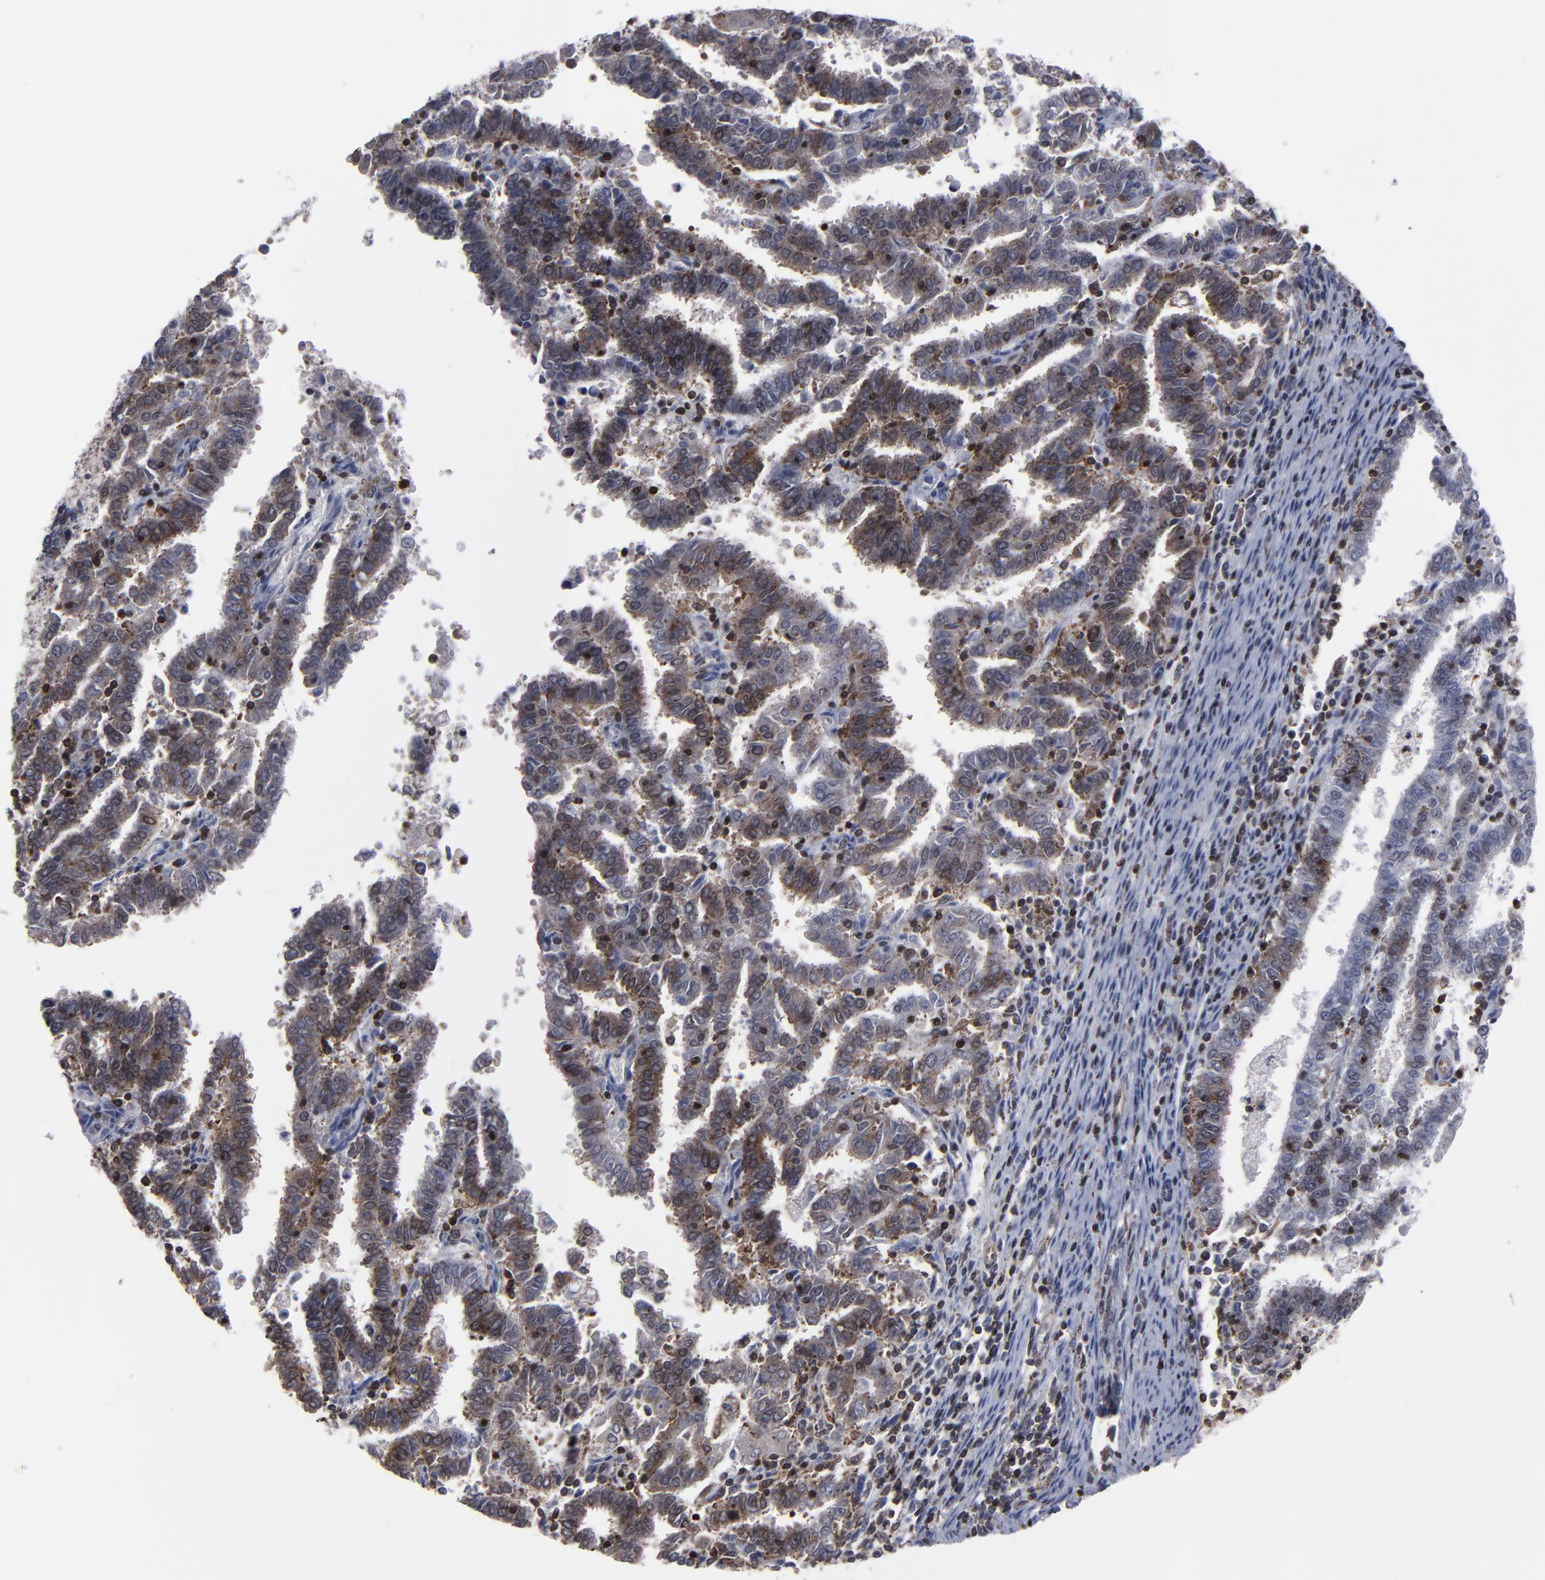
{"staining": {"intensity": "moderate", "quantity": "25%-75%", "location": "cytoplasmic/membranous,nuclear"}, "tissue": "endometrial cancer", "cell_type": "Tumor cells", "image_type": "cancer", "snomed": [{"axis": "morphology", "description": "Adenocarcinoma, NOS"}, {"axis": "topography", "description": "Uterus"}], "caption": "Endometrial cancer stained with a brown dye reveals moderate cytoplasmic/membranous and nuclear positive expression in about 25%-75% of tumor cells.", "gene": "KIAA2026", "patient": {"sex": "female", "age": 83}}